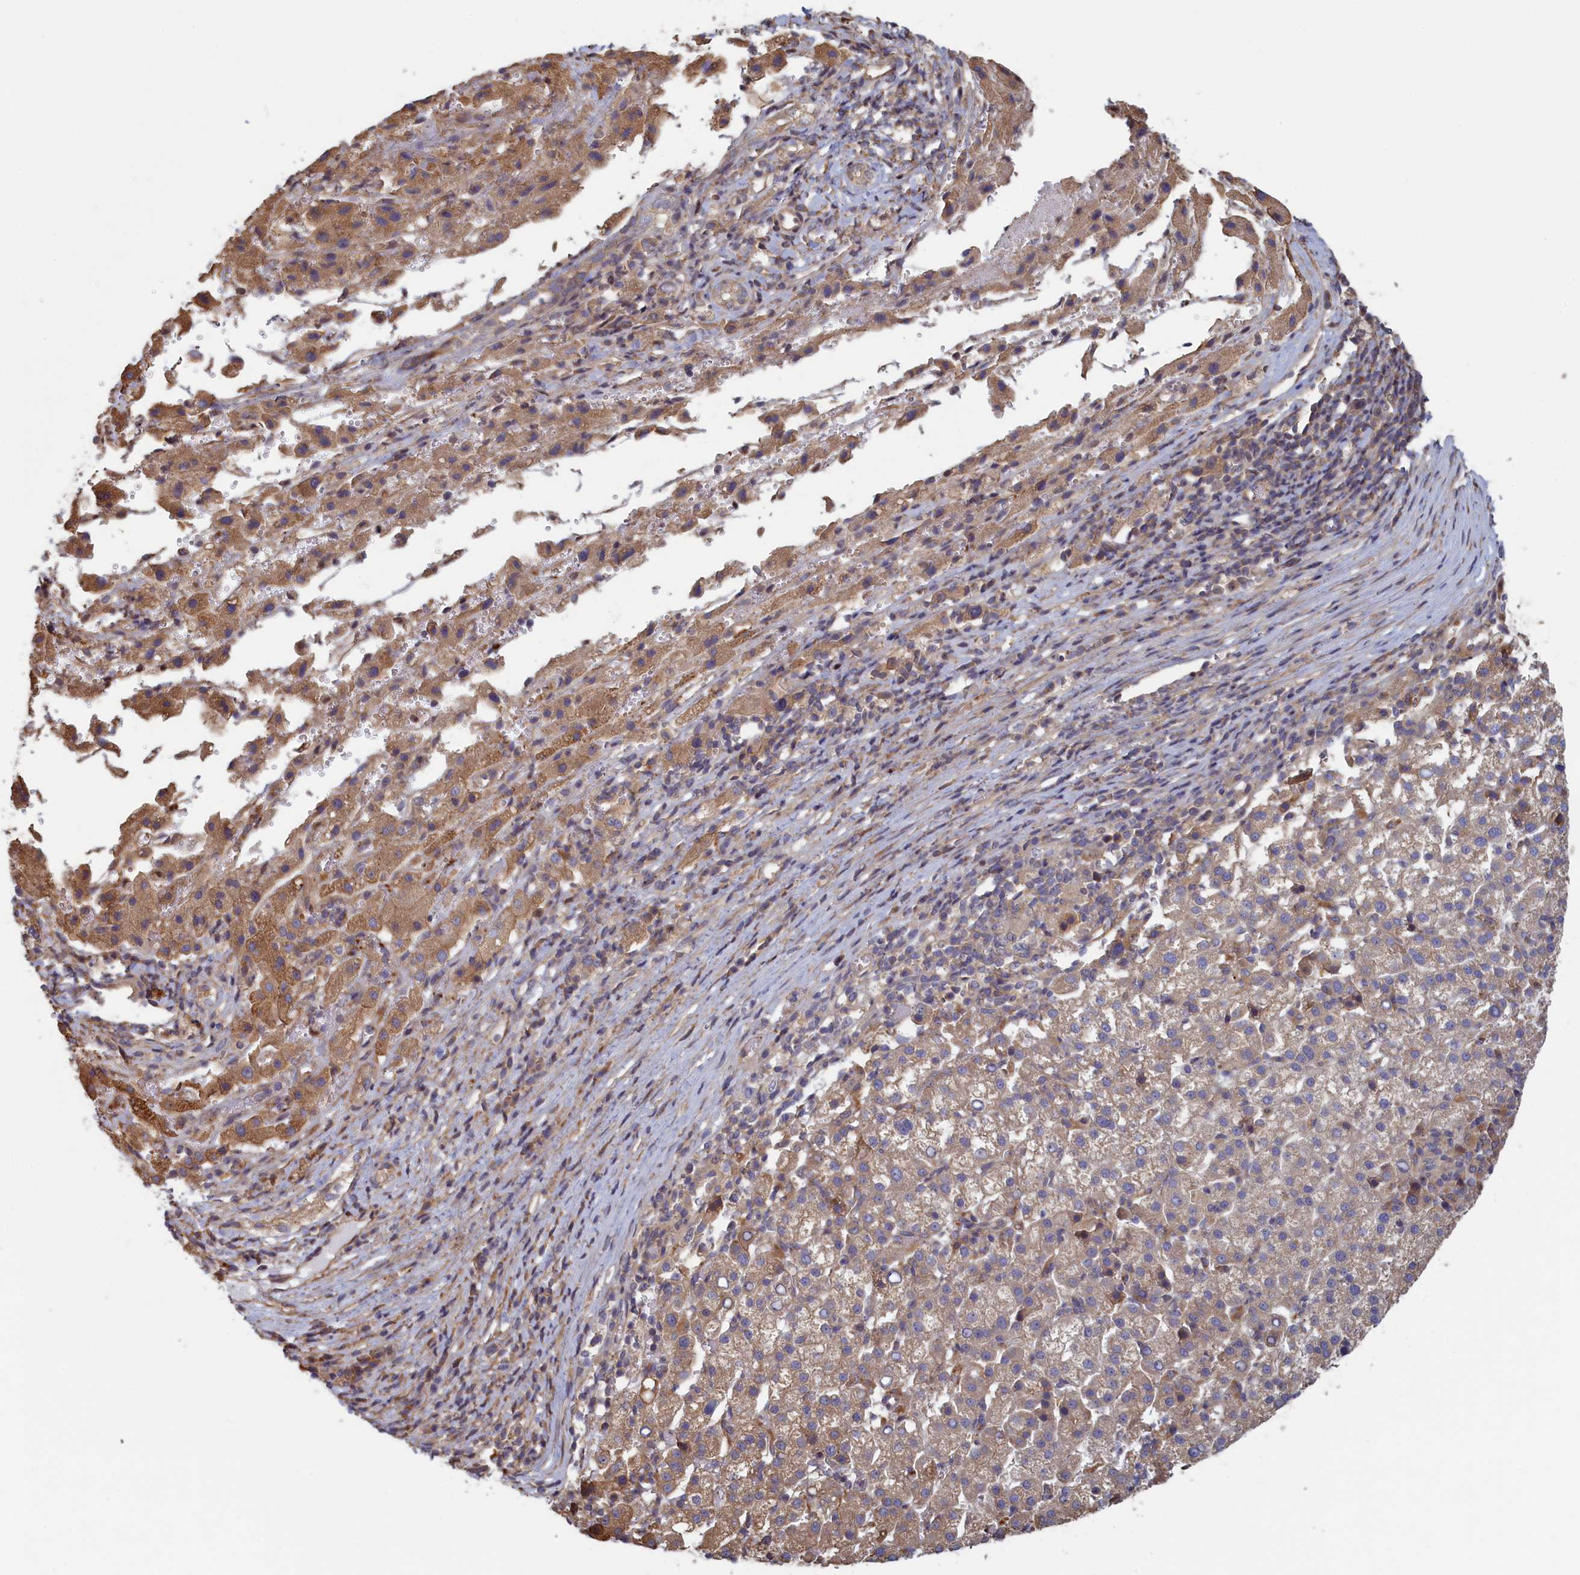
{"staining": {"intensity": "weak", "quantity": "25%-75%", "location": "cytoplasmic/membranous"}, "tissue": "liver cancer", "cell_type": "Tumor cells", "image_type": "cancer", "snomed": [{"axis": "morphology", "description": "Carcinoma, Hepatocellular, NOS"}, {"axis": "topography", "description": "Liver"}], "caption": "Brown immunohistochemical staining in hepatocellular carcinoma (liver) exhibits weak cytoplasmic/membranous expression in approximately 25%-75% of tumor cells.", "gene": "RILPL1", "patient": {"sex": "female", "age": 58}}